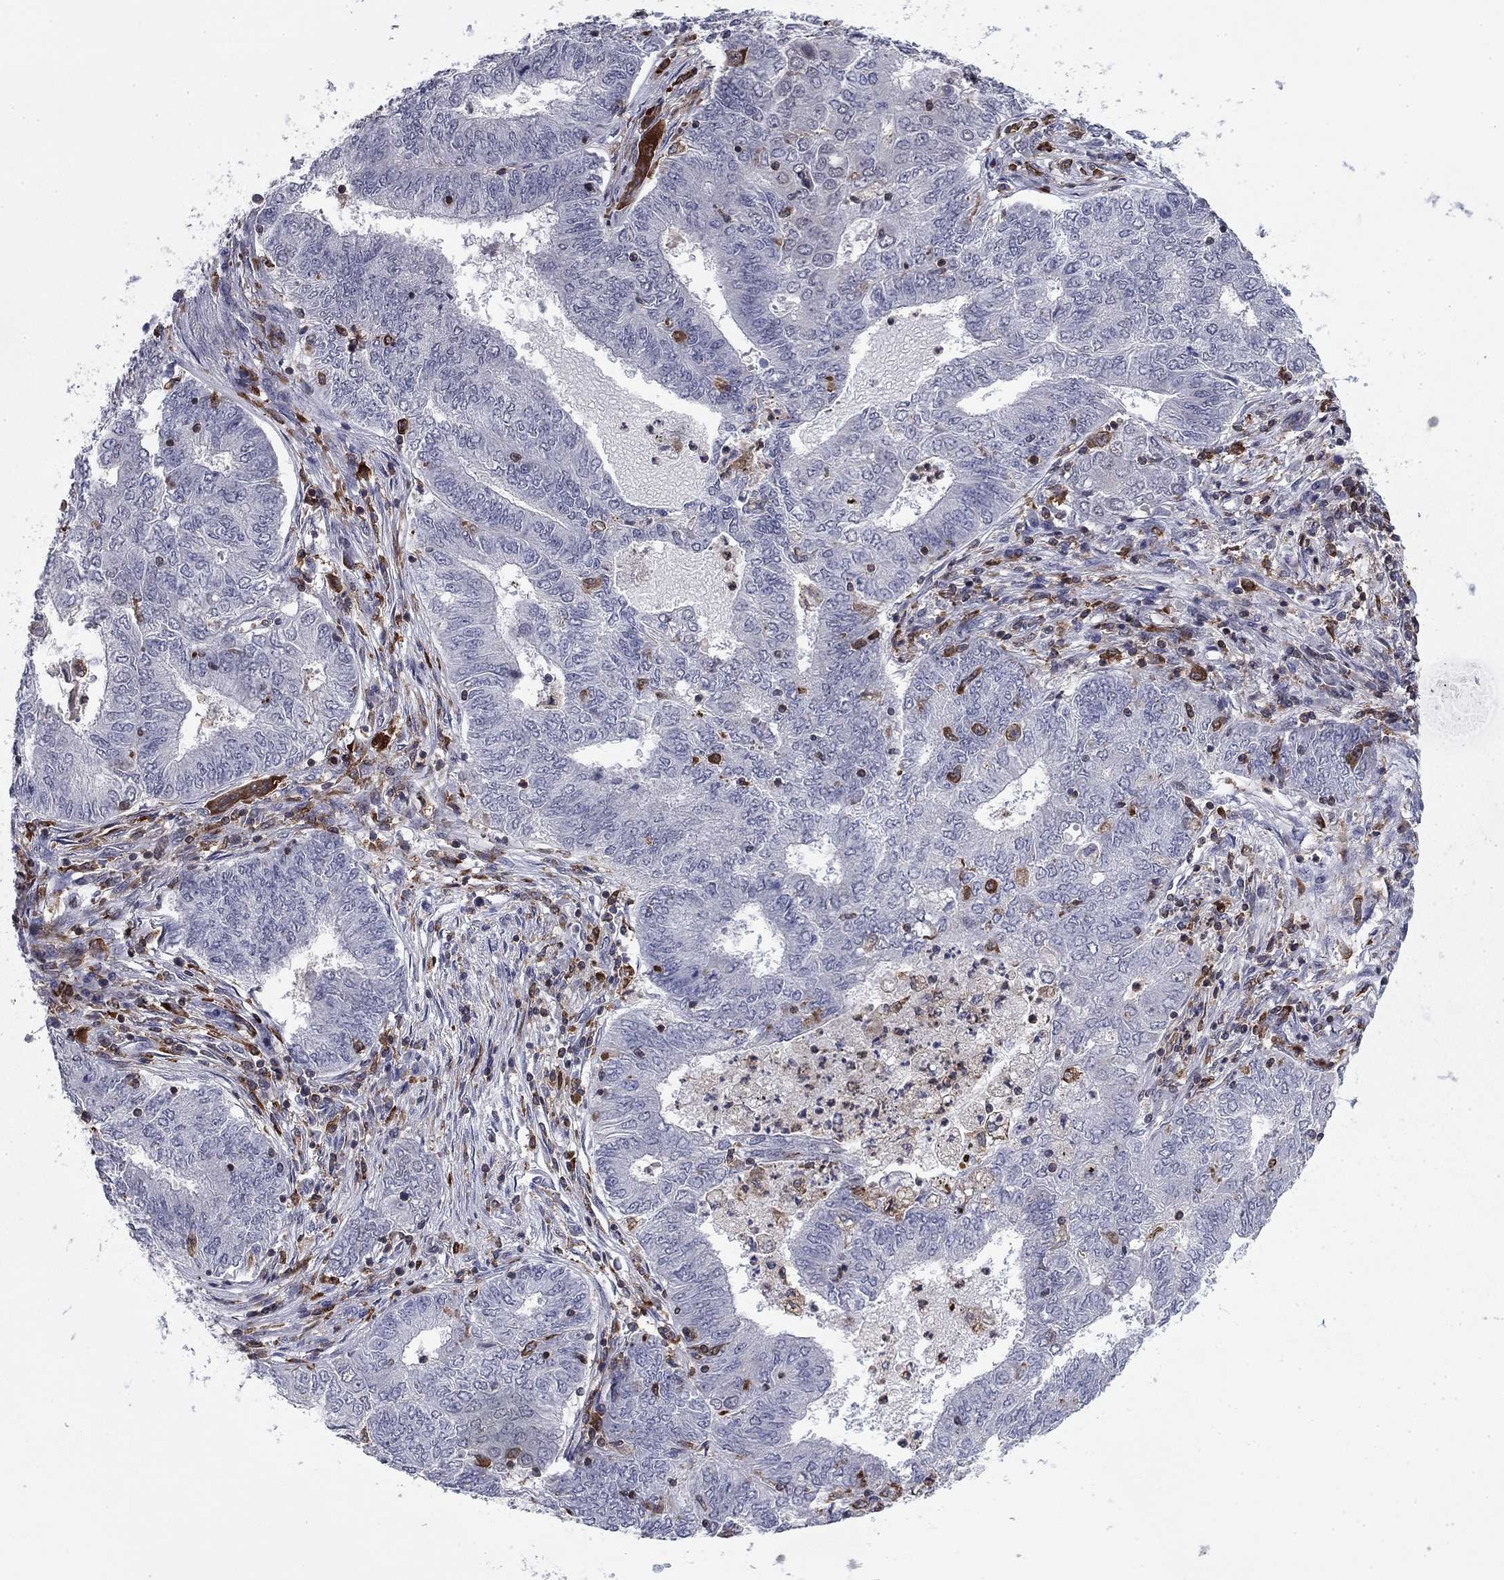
{"staining": {"intensity": "negative", "quantity": "none", "location": "none"}, "tissue": "endometrial cancer", "cell_type": "Tumor cells", "image_type": "cancer", "snomed": [{"axis": "morphology", "description": "Adenocarcinoma, NOS"}, {"axis": "topography", "description": "Endometrium"}], "caption": "Protein analysis of endometrial cancer reveals no significant positivity in tumor cells.", "gene": "PLCB2", "patient": {"sex": "female", "age": 62}}